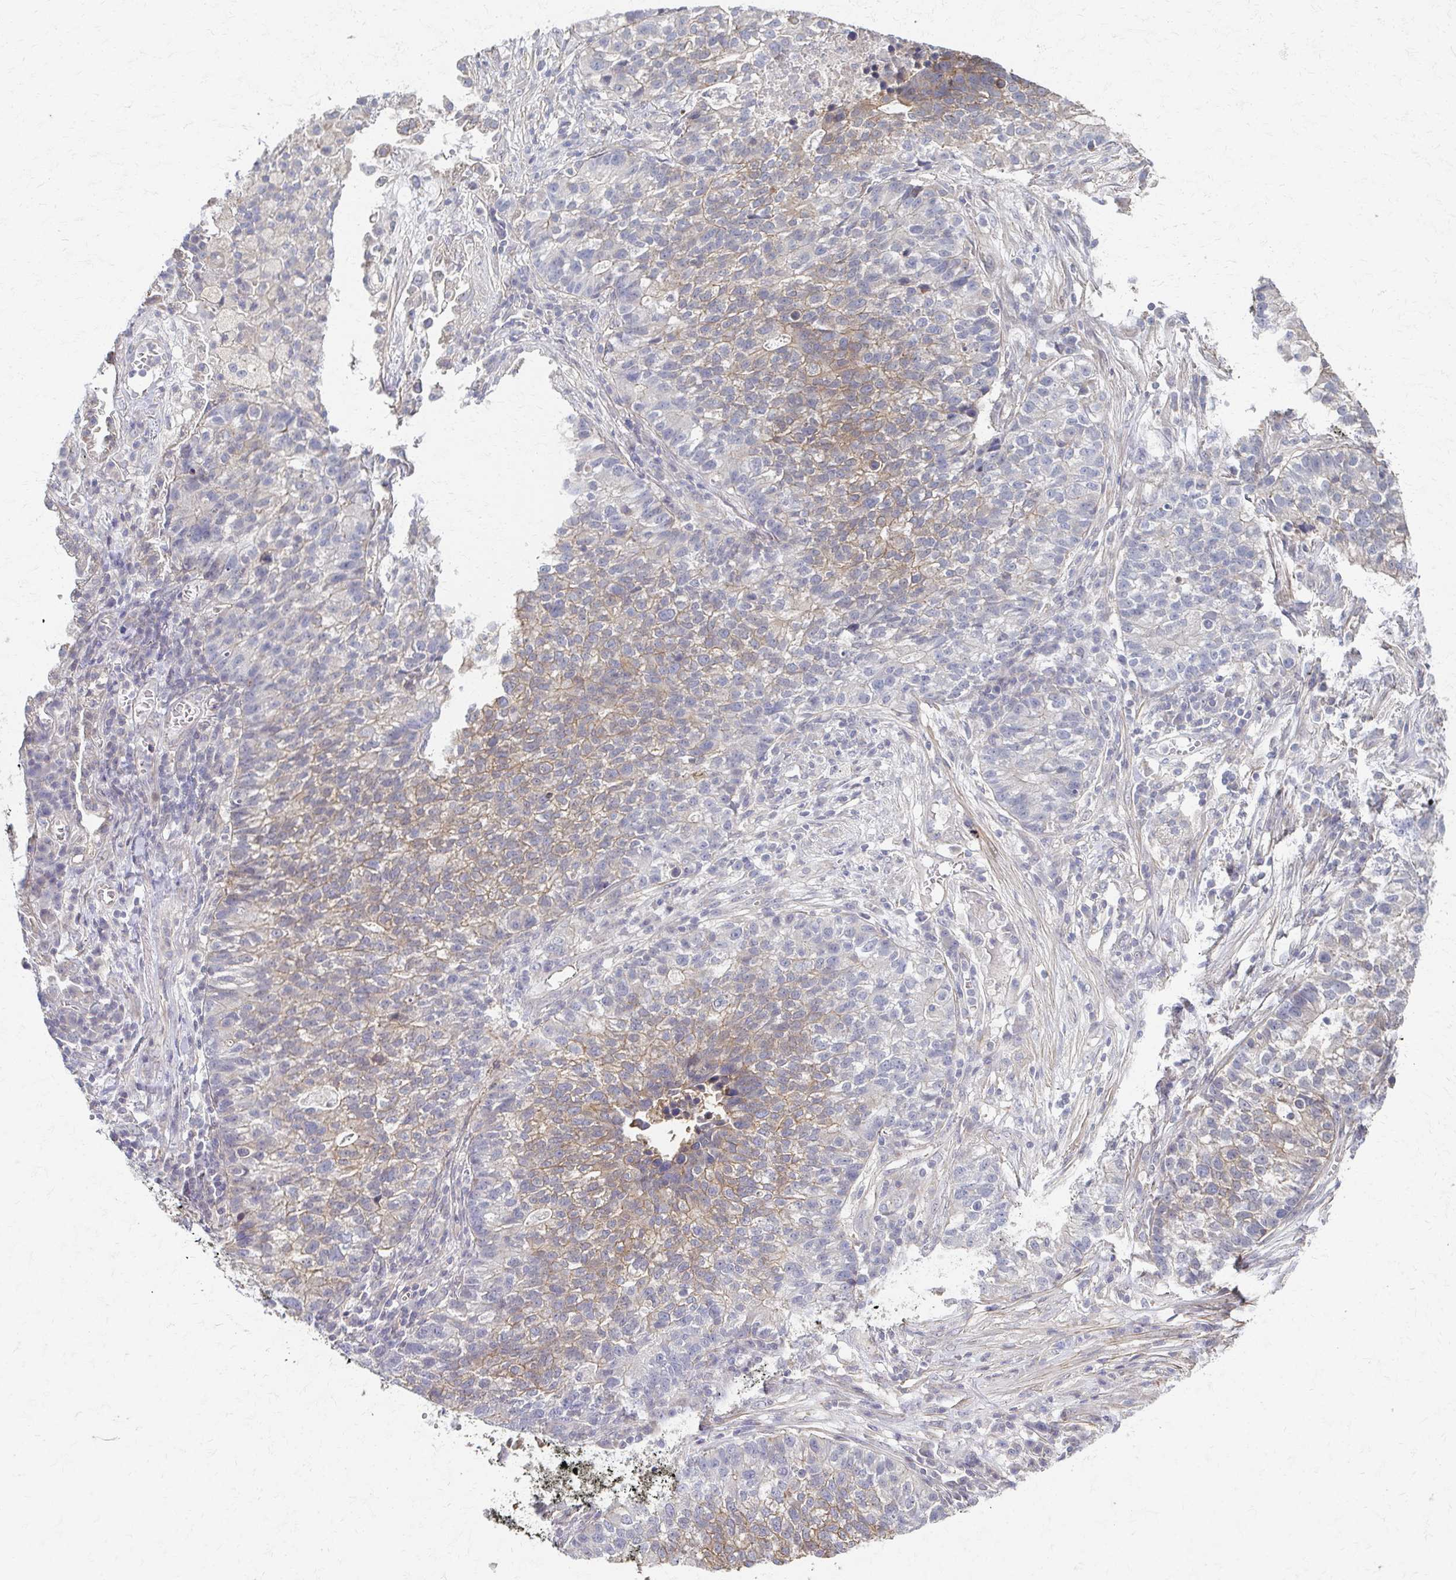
{"staining": {"intensity": "weak", "quantity": "25%-75%", "location": "cytoplasmic/membranous"}, "tissue": "lung cancer", "cell_type": "Tumor cells", "image_type": "cancer", "snomed": [{"axis": "morphology", "description": "Adenocarcinoma, NOS"}, {"axis": "topography", "description": "Lung"}], "caption": "A high-resolution image shows IHC staining of lung adenocarcinoma, which displays weak cytoplasmic/membranous staining in approximately 25%-75% of tumor cells.", "gene": "EOLA2", "patient": {"sex": "male", "age": 57}}